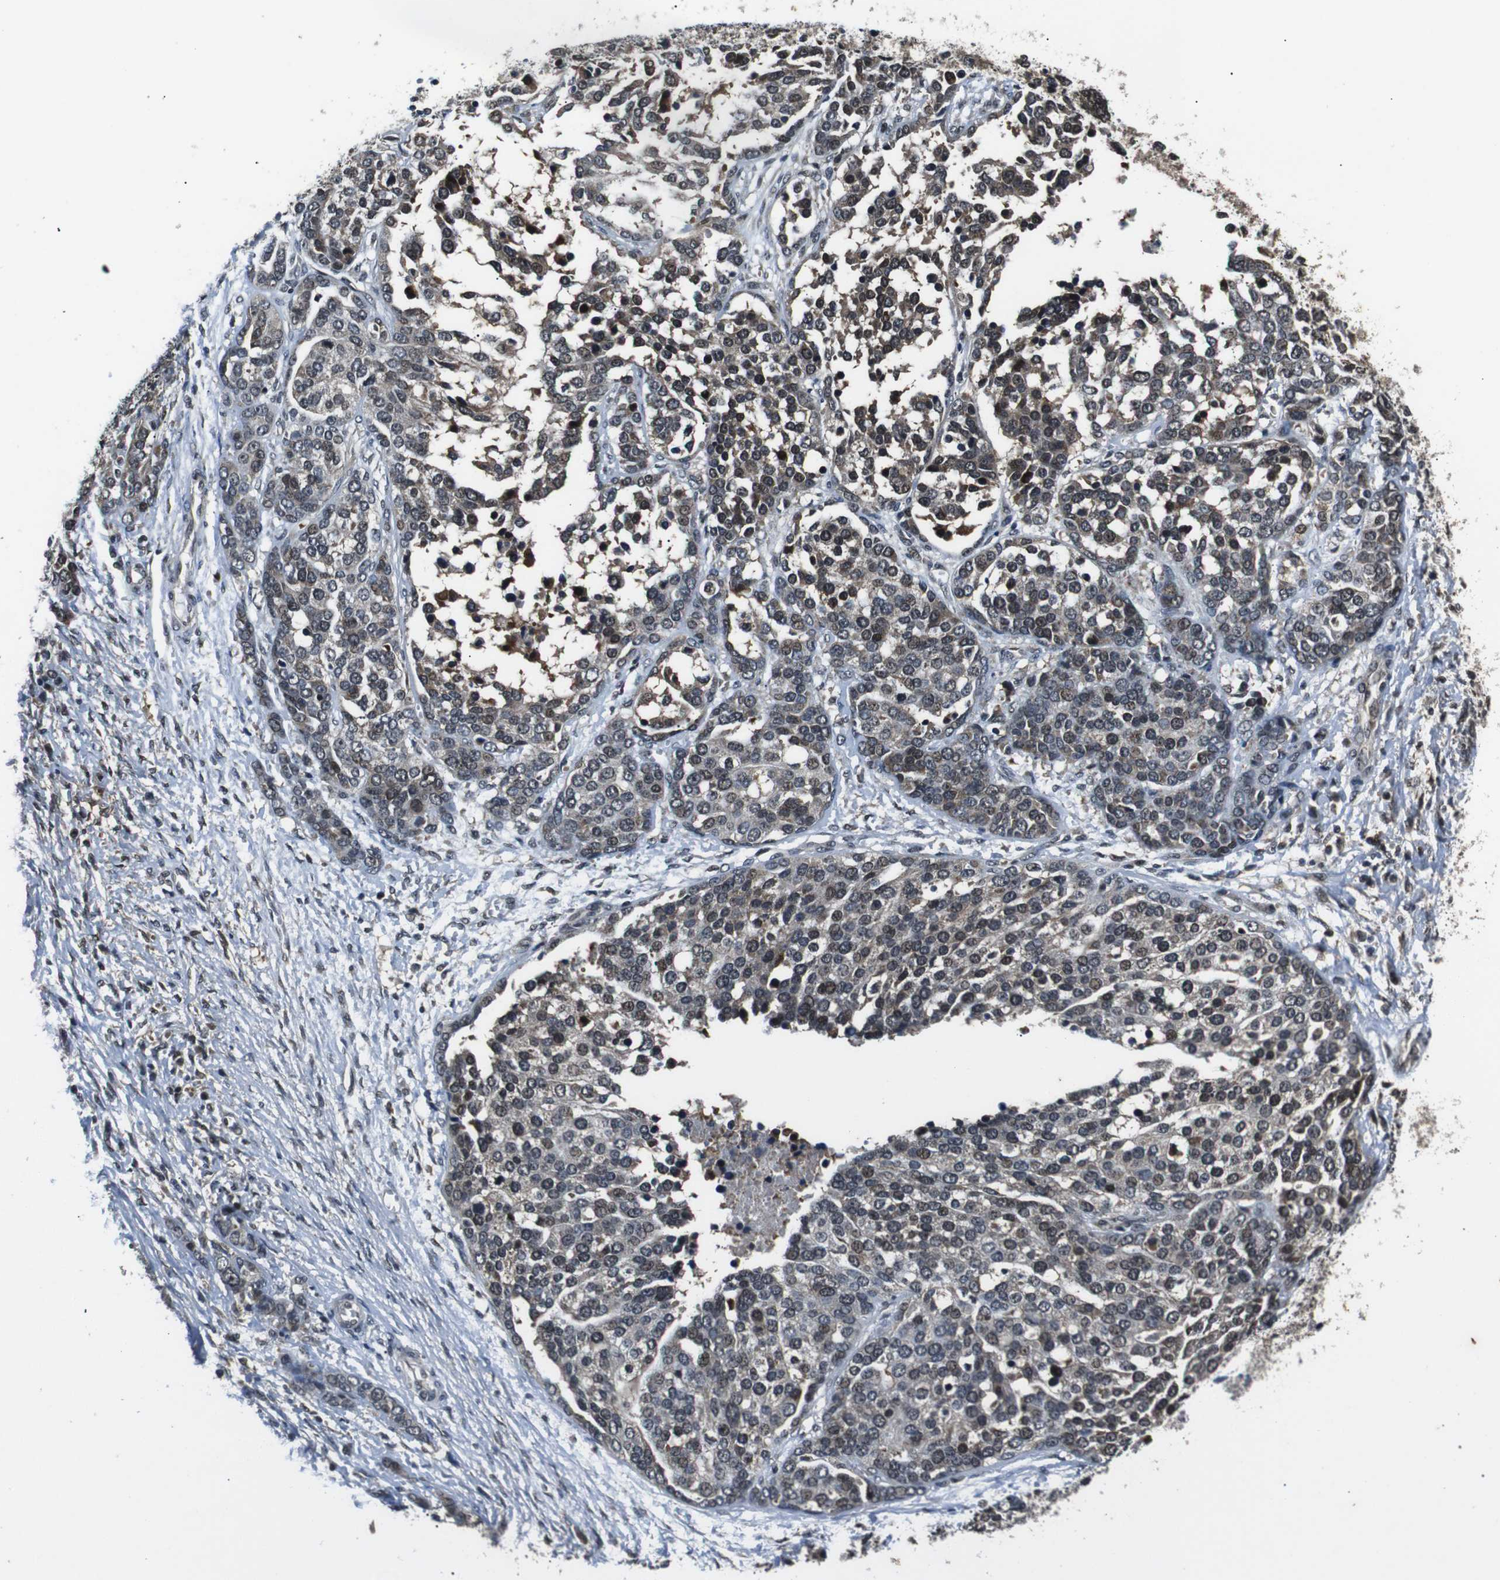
{"staining": {"intensity": "weak", "quantity": "25%-75%", "location": "cytoplasmic/membranous,nuclear"}, "tissue": "ovarian cancer", "cell_type": "Tumor cells", "image_type": "cancer", "snomed": [{"axis": "morphology", "description": "Cystadenocarcinoma, serous, NOS"}, {"axis": "topography", "description": "Ovary"}], "caption": "Weak cytoplasmic/membranous and nuclear staining is present in approximately 25%-75% of tumor cells in ovarian cancer.", "gene": "SKP1", "patient": {"sex": "female", "age": 44}}